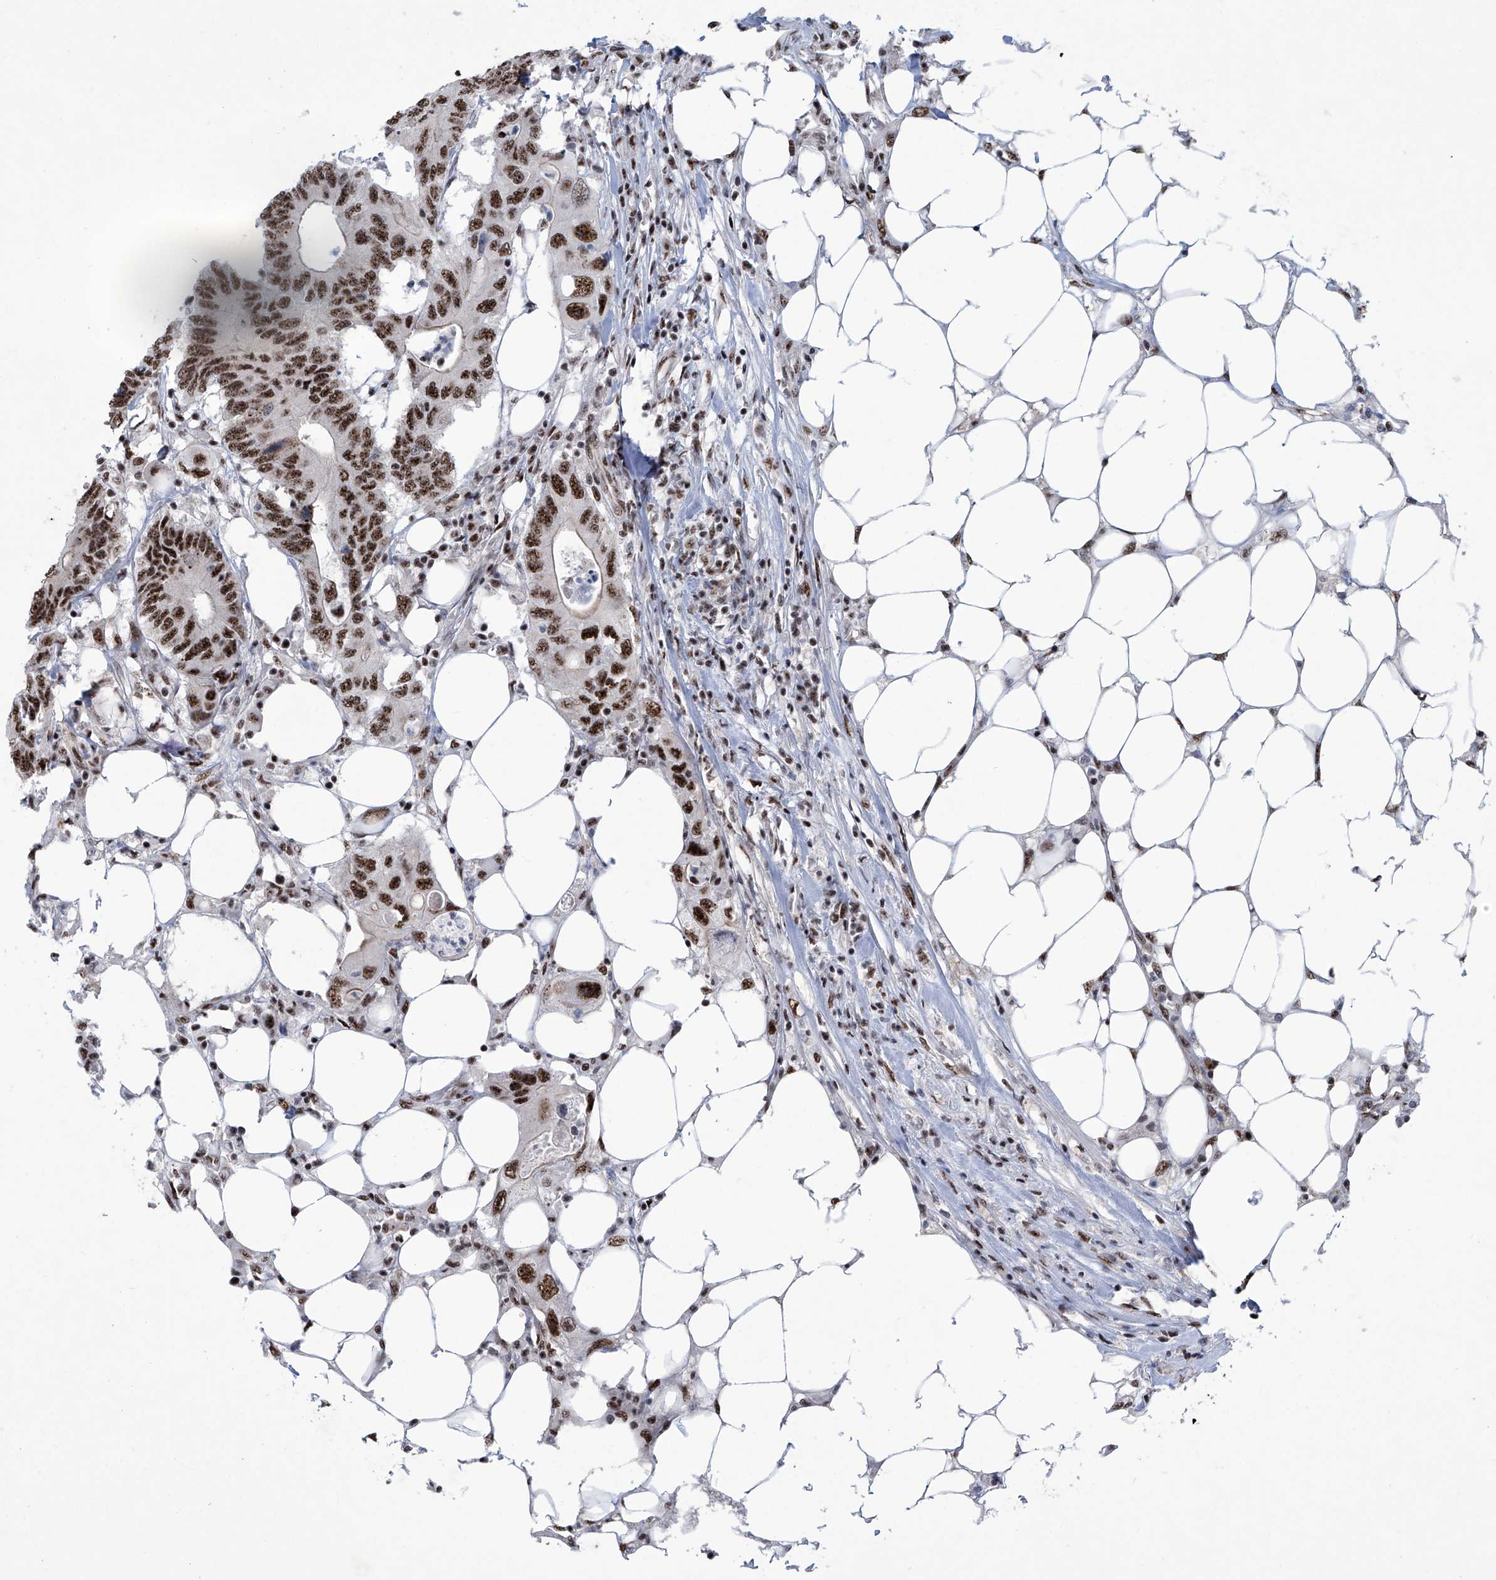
{"staining": {"intensity": "strong", "quantity": ">75%", "location": "nuclear"}, "tissue": "colorectal cancer", "cell_type": "Tumor cells", "image_type": "cancer", "snomed": [{"axis": "morphology", "description": "Adenocarcinoma, NOS"}, {"axis": "topography", "description": "Colon"}], "caption": "Immunohistochemical staining of human colorectal cancer (adenocarcinoma) shows high levels of strong nuclear expression in about >75% of tumor cells.", "gene": "FBXL4", "patient": {"sex": "male", "age": 71}}